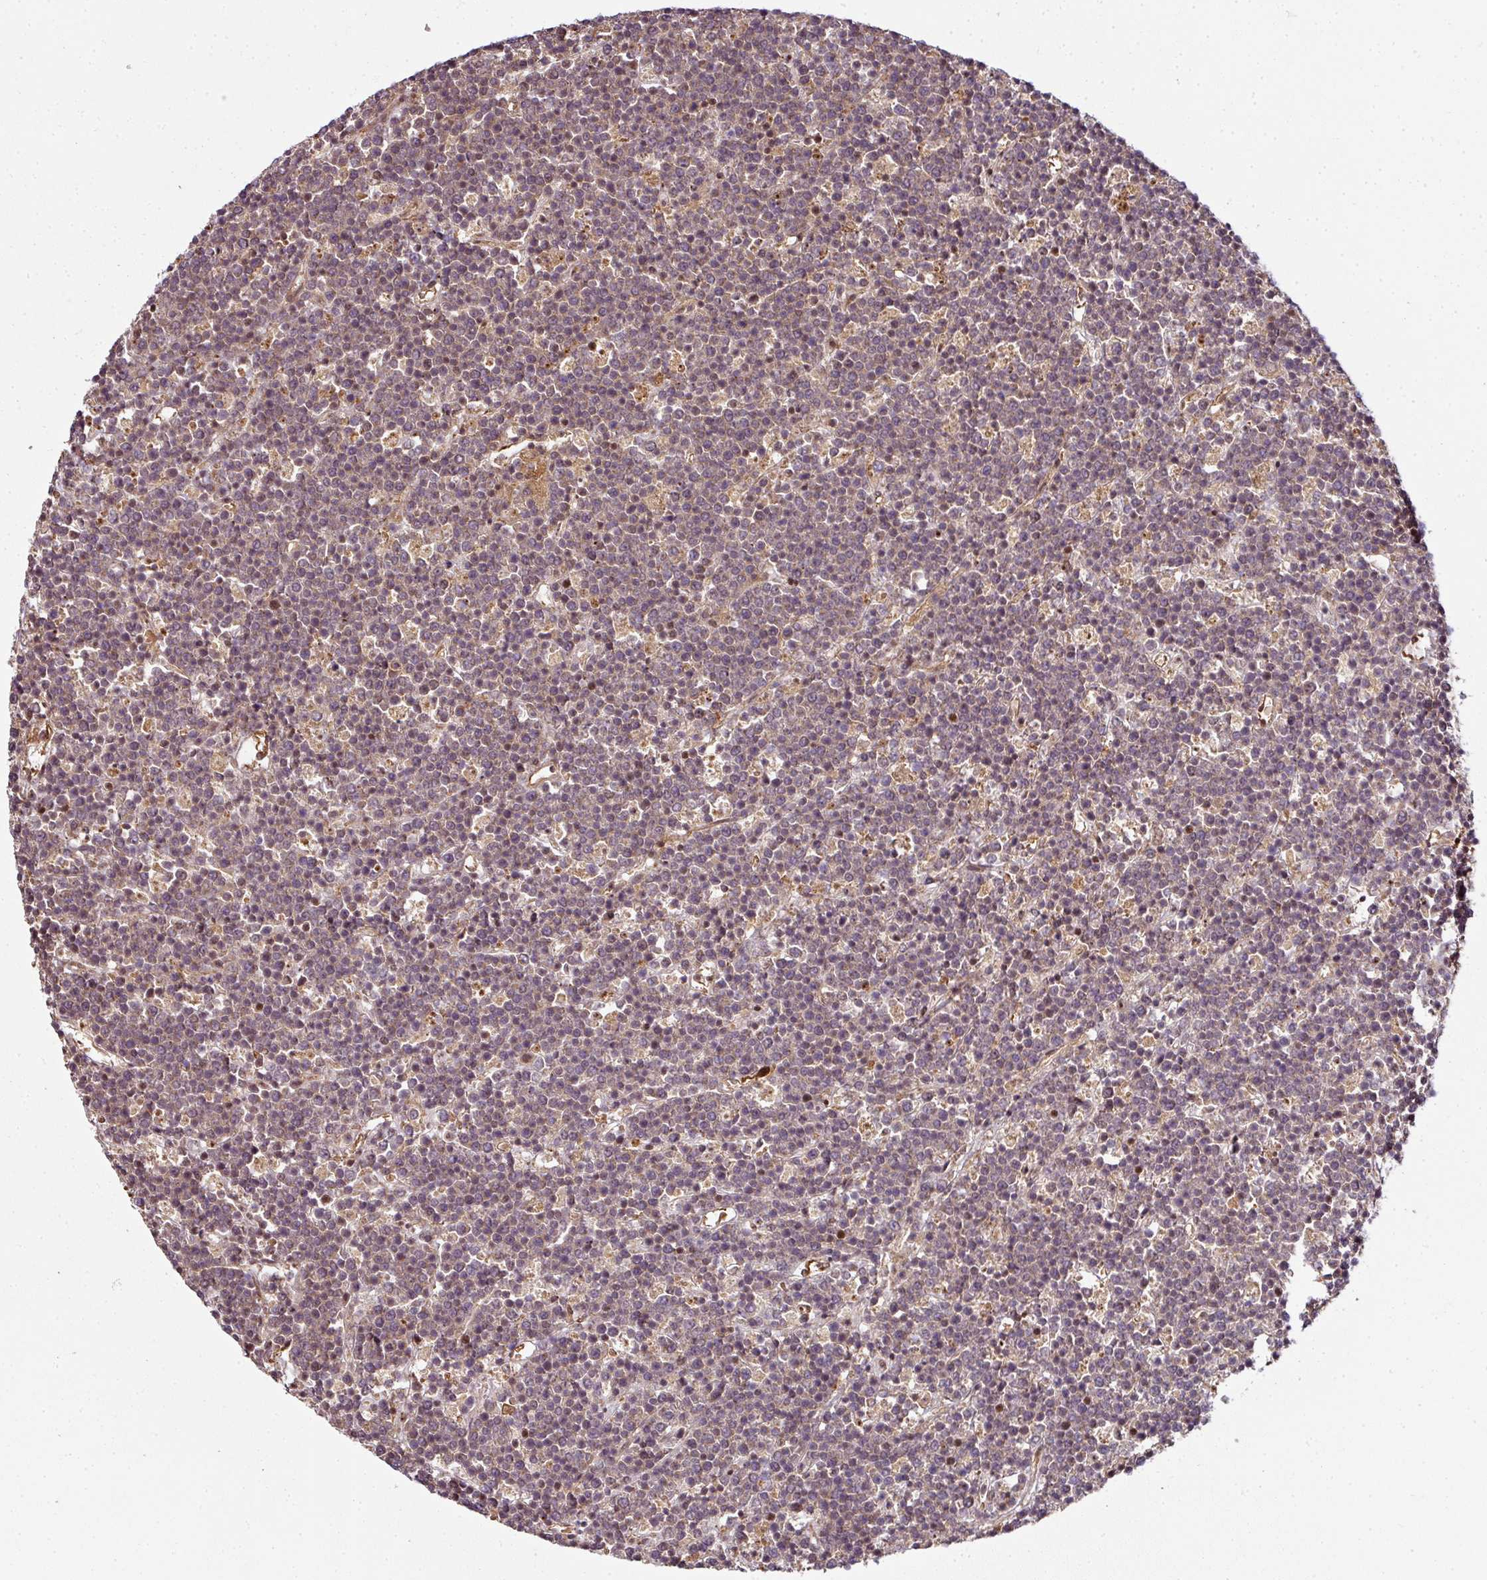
{"staining": {"intensity": "moderate", "quantity": "25%-75%", "location": "nuclear"}, "tissue": "lymphoma", "cell_type": "Tumor cells", "image_type": "cancer", "snomed": [{"axis": "morphology", "description": "Malignant lymphoma, non-Hodgkin's type, High grade"}, {"axis": "topography", "description": "Ovary"}], "caption": "Lymphoma stained for a protein (brown) exhibits moderate nuclear positive positivity in about 25%-75% of tumor cells.", "gene": "ATAT1", "patient": {"sex": "female", "age": 56}}